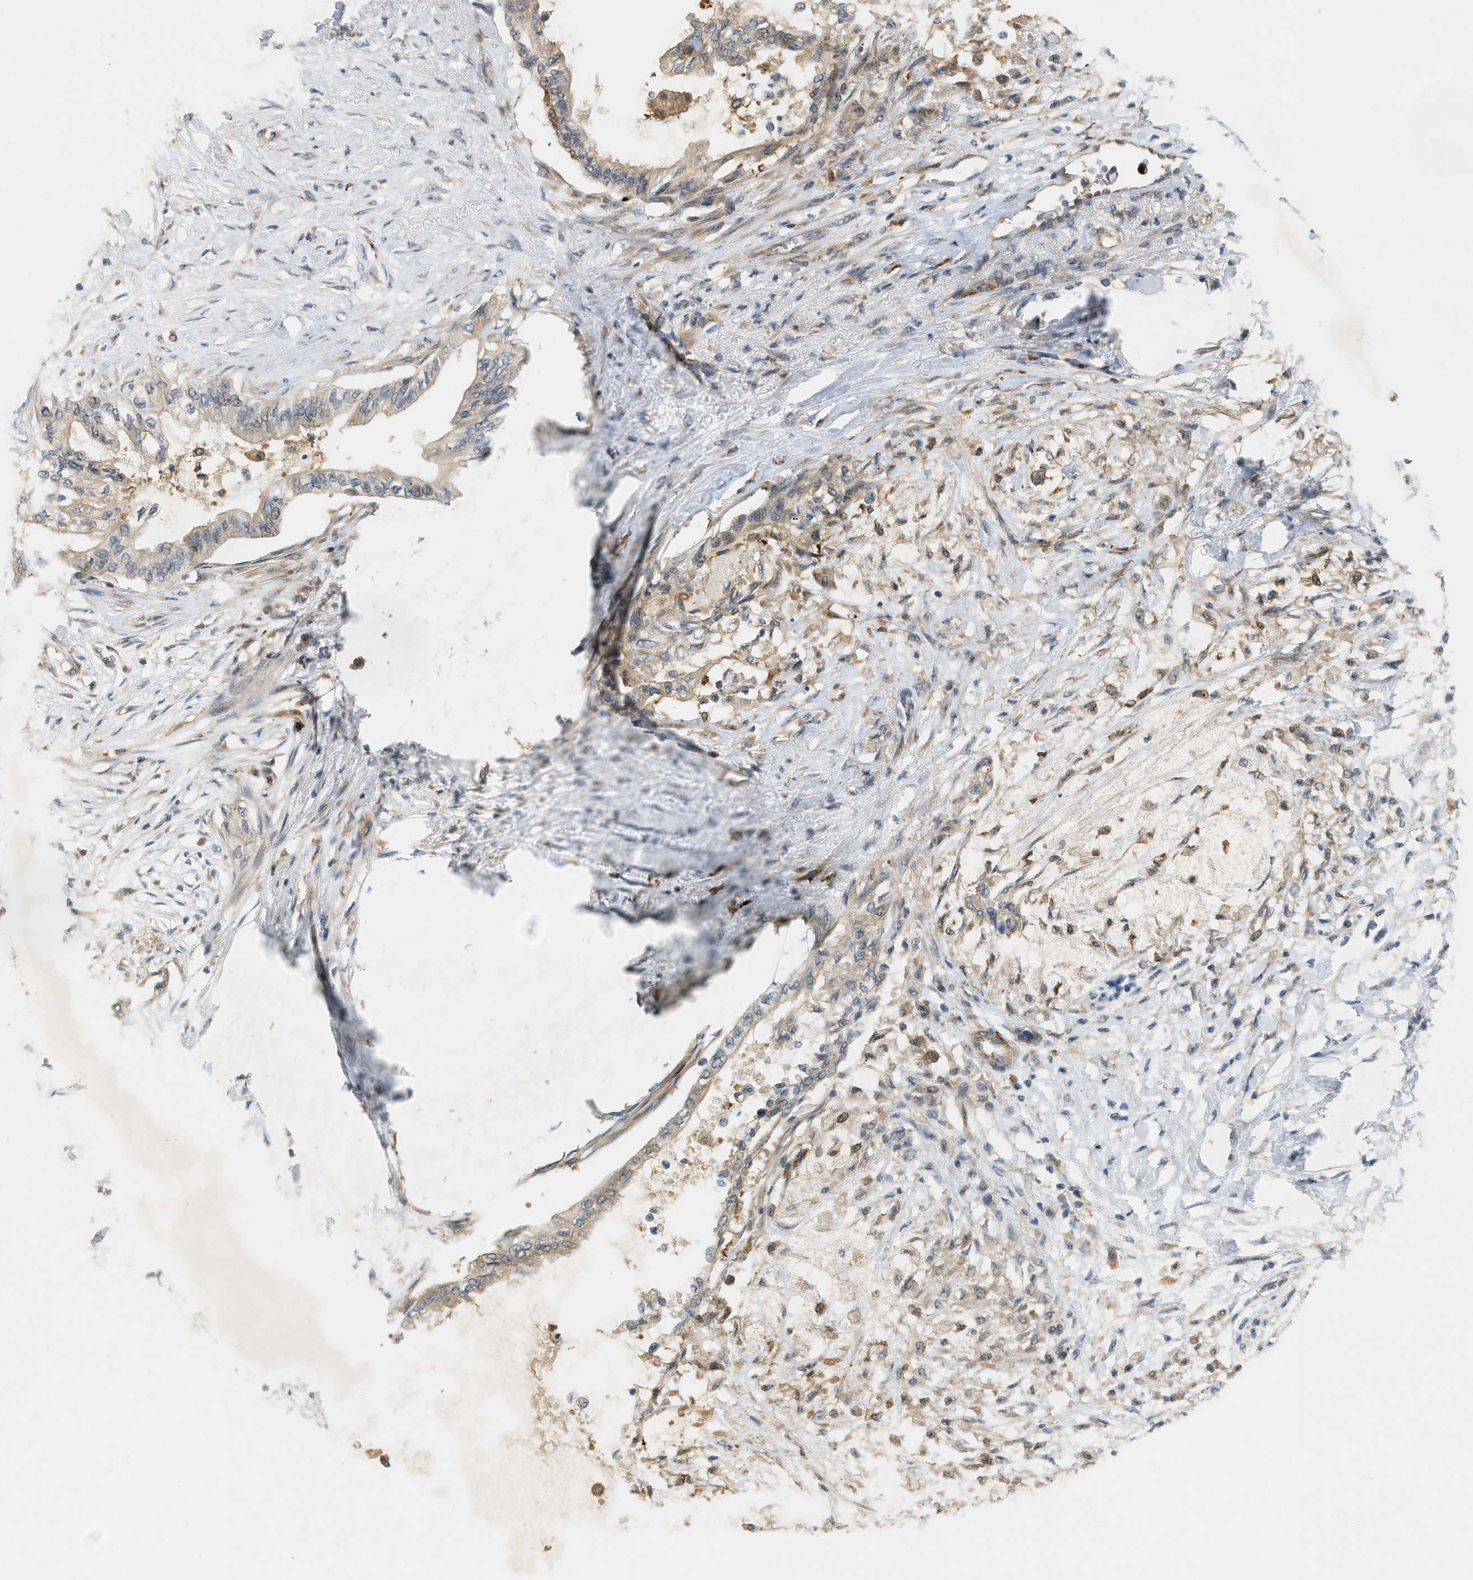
{"staining": {"intensity": "weak", "quantity": ">75%", "location": "cytoplasmic/membranous"}, "tissue": "pancreatic cancer", "cell_type": "Tumor cells", "image_type": "cancer", "snomed": [{"axis": "morphology", "description": "Normal tissue, NOS"}, {"axis": "morphology", "description": "Adenocarcinoma, NOS"}, {"axis": "topography", "description": "Pancreas"}, {"axis": "topography", "description": "Duodenum"}], "caption": "Pancreatic cancer (adenocarcinoma) was stained to show a protein in brown. There is low levels of weak cytoplasmic/membranous positivity in about >75% of tumor cells. The staining was performed using DAB (3,3'-diaminobenzidine), with brown indicating positive protein expression. Nuclei are stained blue with hematoxylin.", "gene": "PDCL3", "patient": {"sex": "female", "age": 60}}